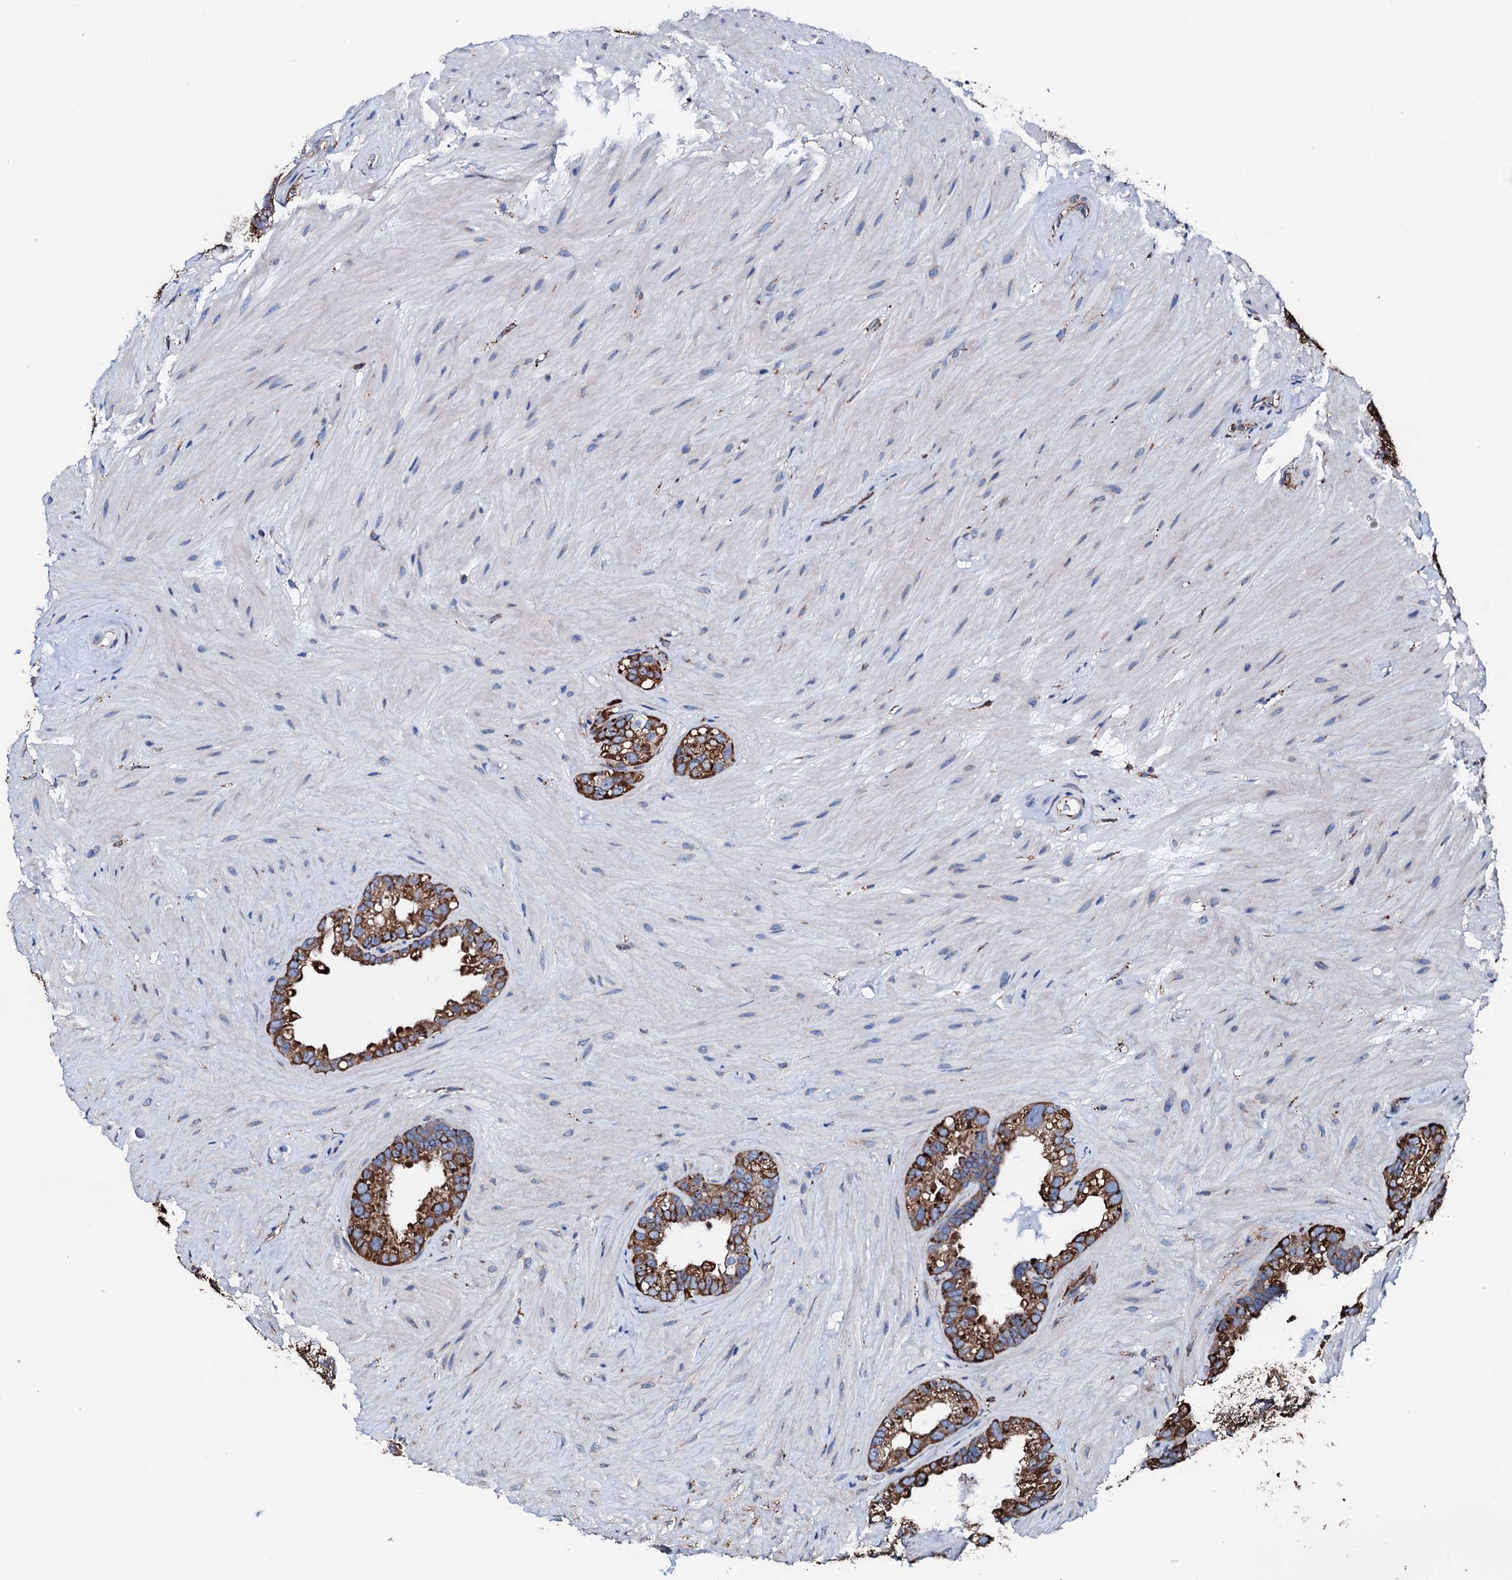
{"staining": {"intensity": "strong", "quantity": ">75%", "location": "cytoplasmic/membranous"}, "tissue": "seminal vesicle", "cell_type": "Glandular cells", "image_type": "normal", "snomed": [{"axis": "morphology", "description": "Normal tissue, NOS"}, {"axis": "topography", "description": "Prostate"}, {"axis": "topography", "description": "Seminal veicle"}], "caption": "A histopathology image of human seminal vesicle stained for a protein shows strong cytoplasmic/membranous brown staining in glandular cells.", "gene": "AMDHD1", "patient": {"sex": "male", "age": 68}}